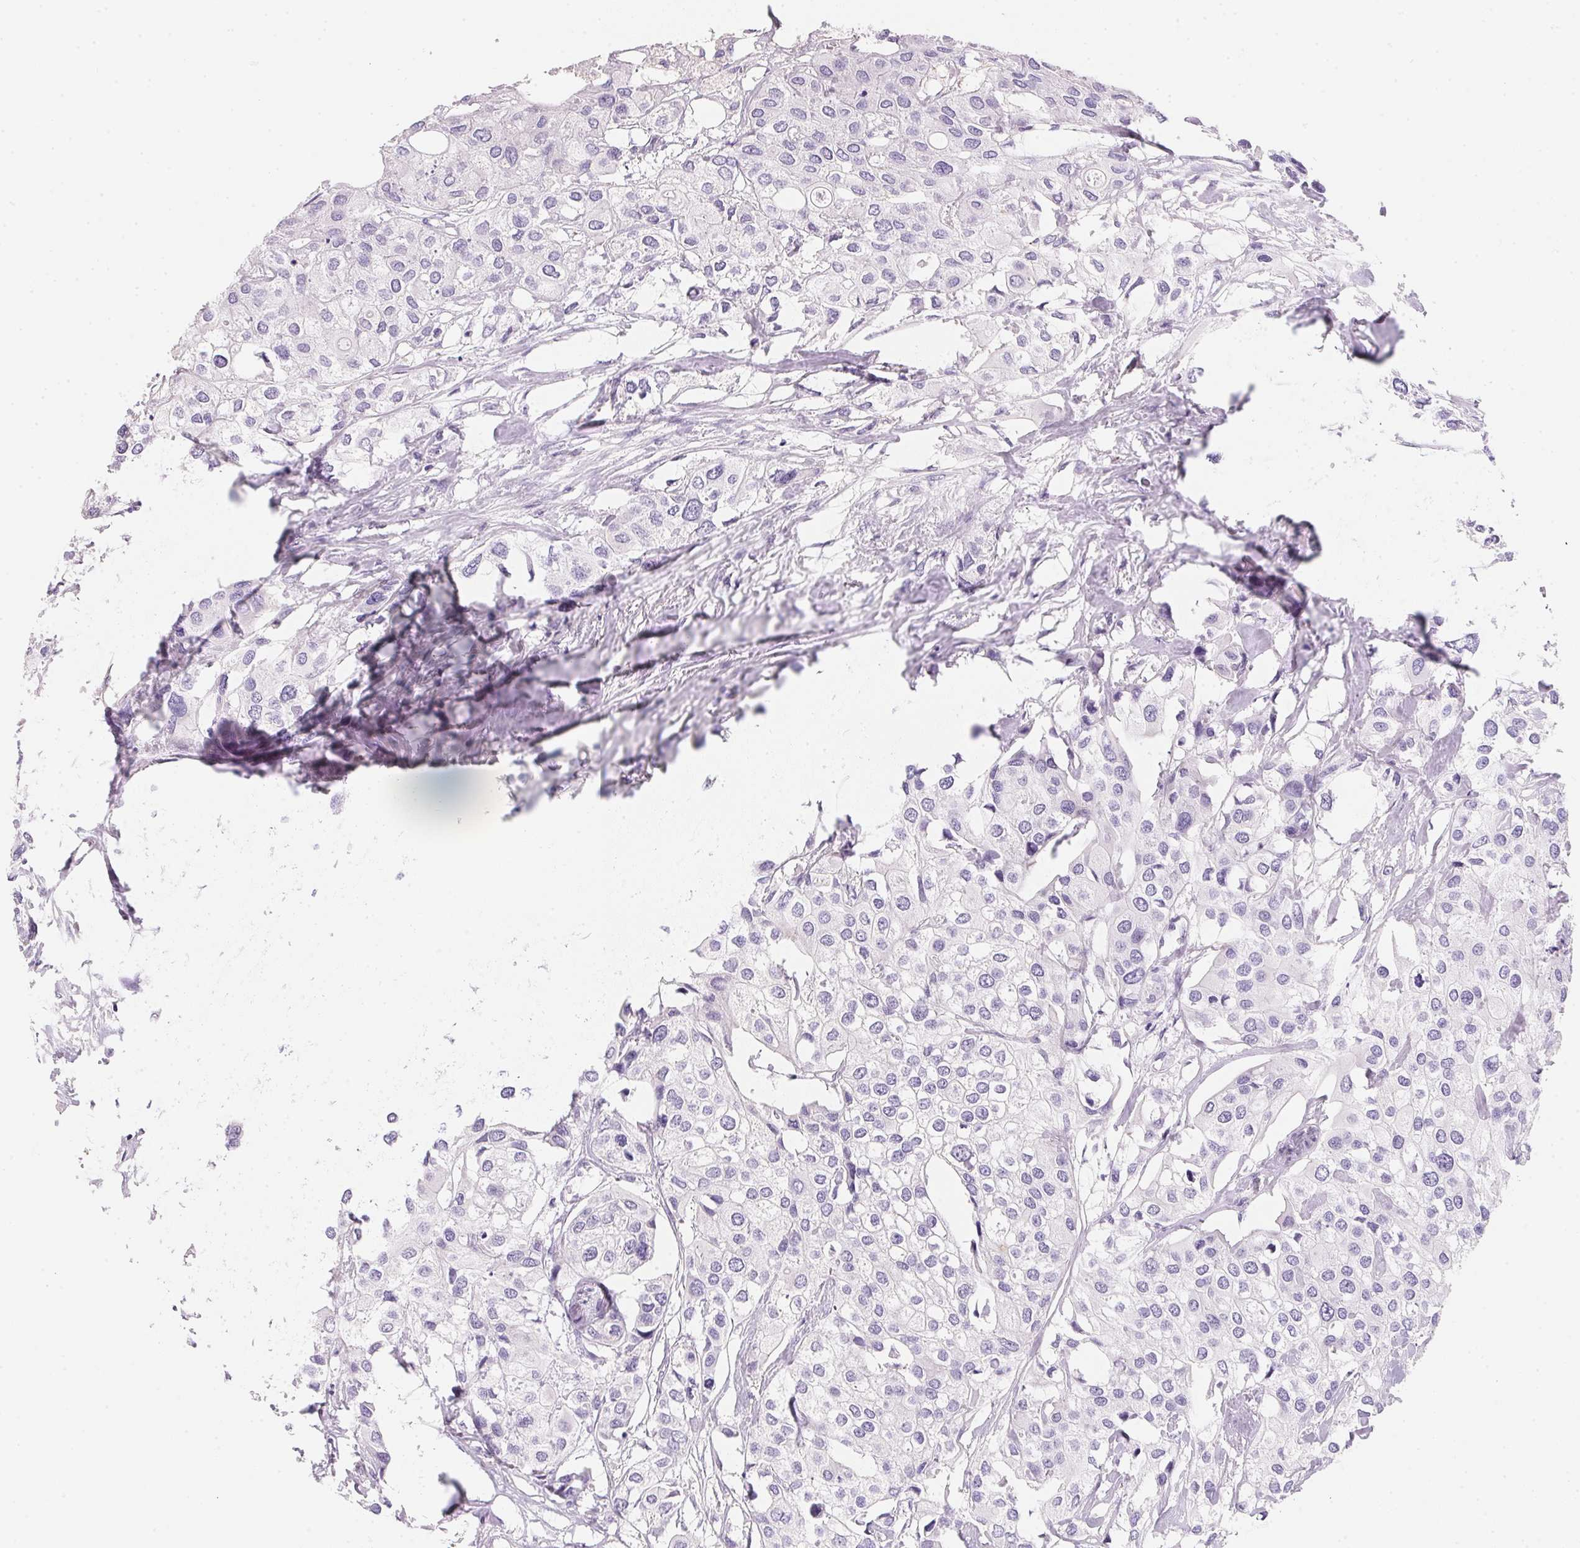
{"staining": {"intensity": "negative", "quantity": "none", "location": "none"}, "tissue": "urothelial cancer", "cell_type": "Tumor cells", "image_type": "cancer", "snomed": [{"axis": "morphology", "description": "Urothelial carcinoma, High grade"}, {"axis": "topography", "description": "Urinary bladder"}], "caption": "Urothelial cancer stained for a protein using IHC displays no positivity tumor cells.", "gene": "AQP5", "patient": {"sex": "male", "age": 64}}